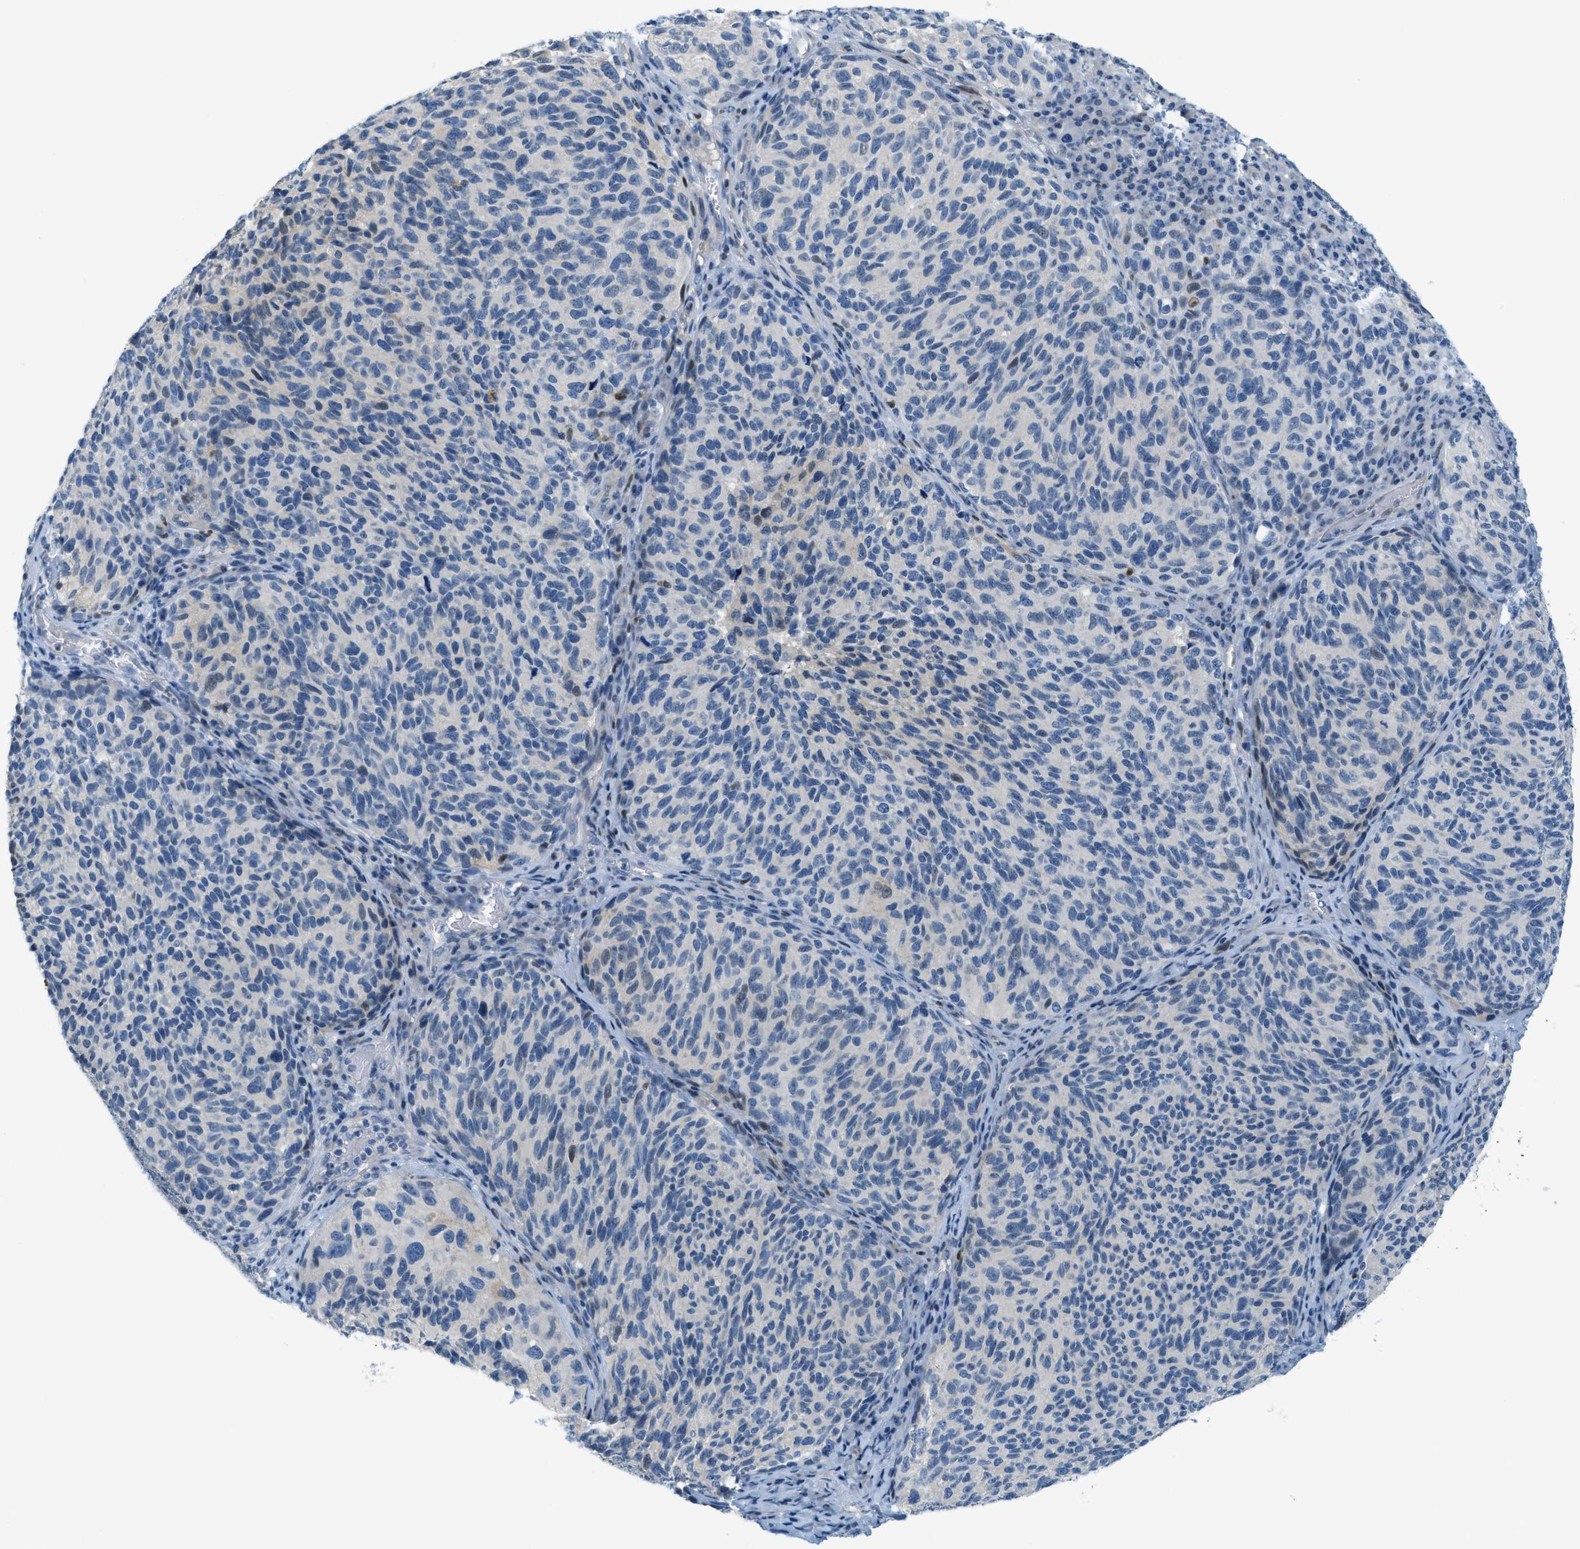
{"staining": {"intensity": "moderate", "quantity": "<25%", "location": "cytoplasmic/membranous"}, "tissue": "melanoma", "cell_type": "Tumor cells", "image_type": "cancer", "snomed": [{"axis": "morphology", "description": "Malignant melanoma, NOS"}, {"axis": "topography", "description": "Skin"}], "caption": "Malignant melanoma stained with a brown dye demonstrates moderate cytoplasmic/membranous positive positivity in about <25% of tumor cells.", "gene": "CYP4X1", "patient": {"sex": "female", "age": 73}}